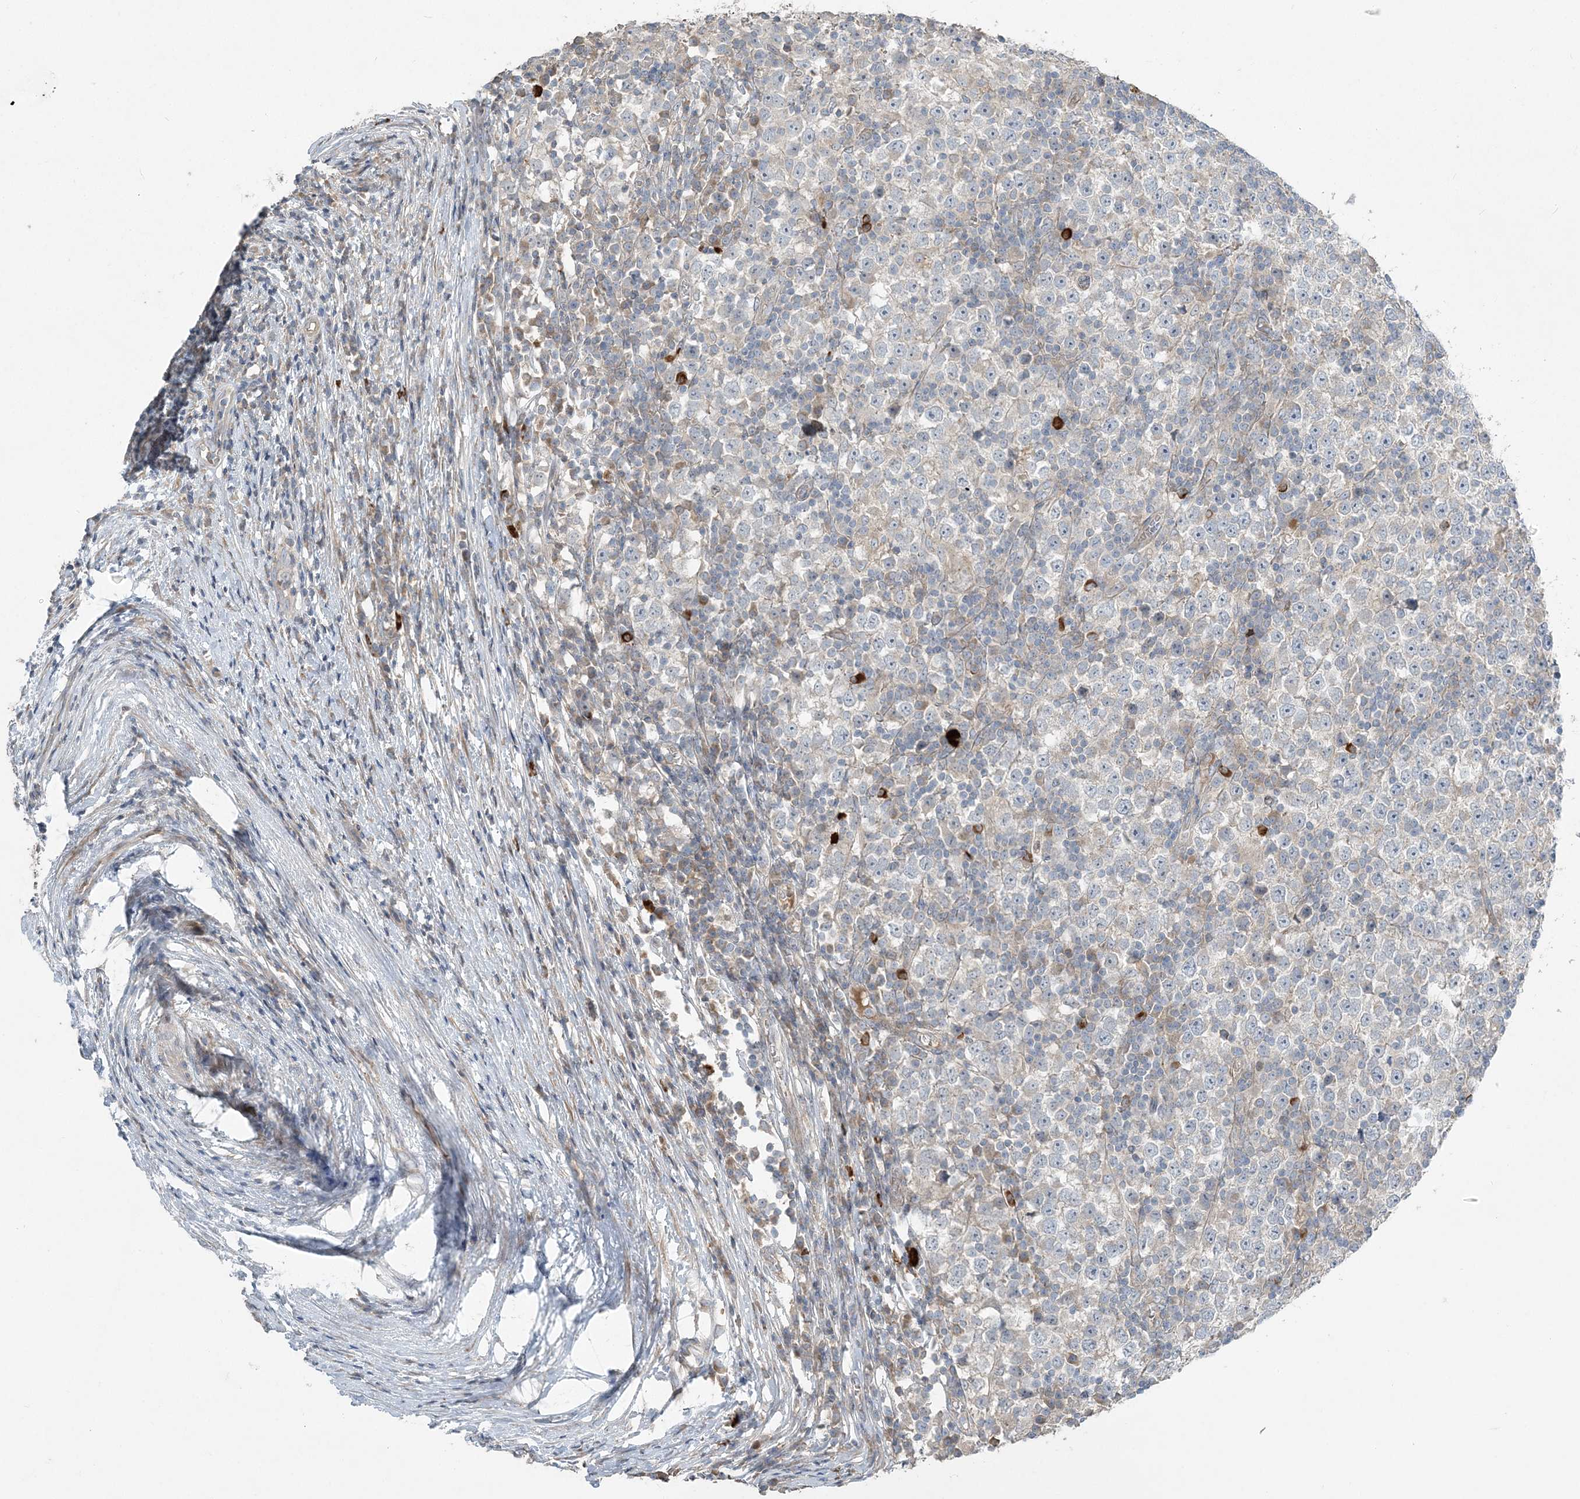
{"staining": {"intensity": "negative", "quantity": "none", "location": "none"}, "tissue": "testis cancer", "cell_type": "Tumor cells", "image_type": "cancer", "snomed": [{"axis": "morphology", "description": "Seminoma, NOS"}, {"axis": "topography", "description": "Testis"}], "caption": "Immunohistochemistry image of neoplastic tissue: human seminoma (testis) stained with DAB (3,3'-diaminobenzidine) demonstrates no significant protein expression in tumor cells.", "gene": "SLC4A10", "patient": {"sex": "male", "age": 65}}